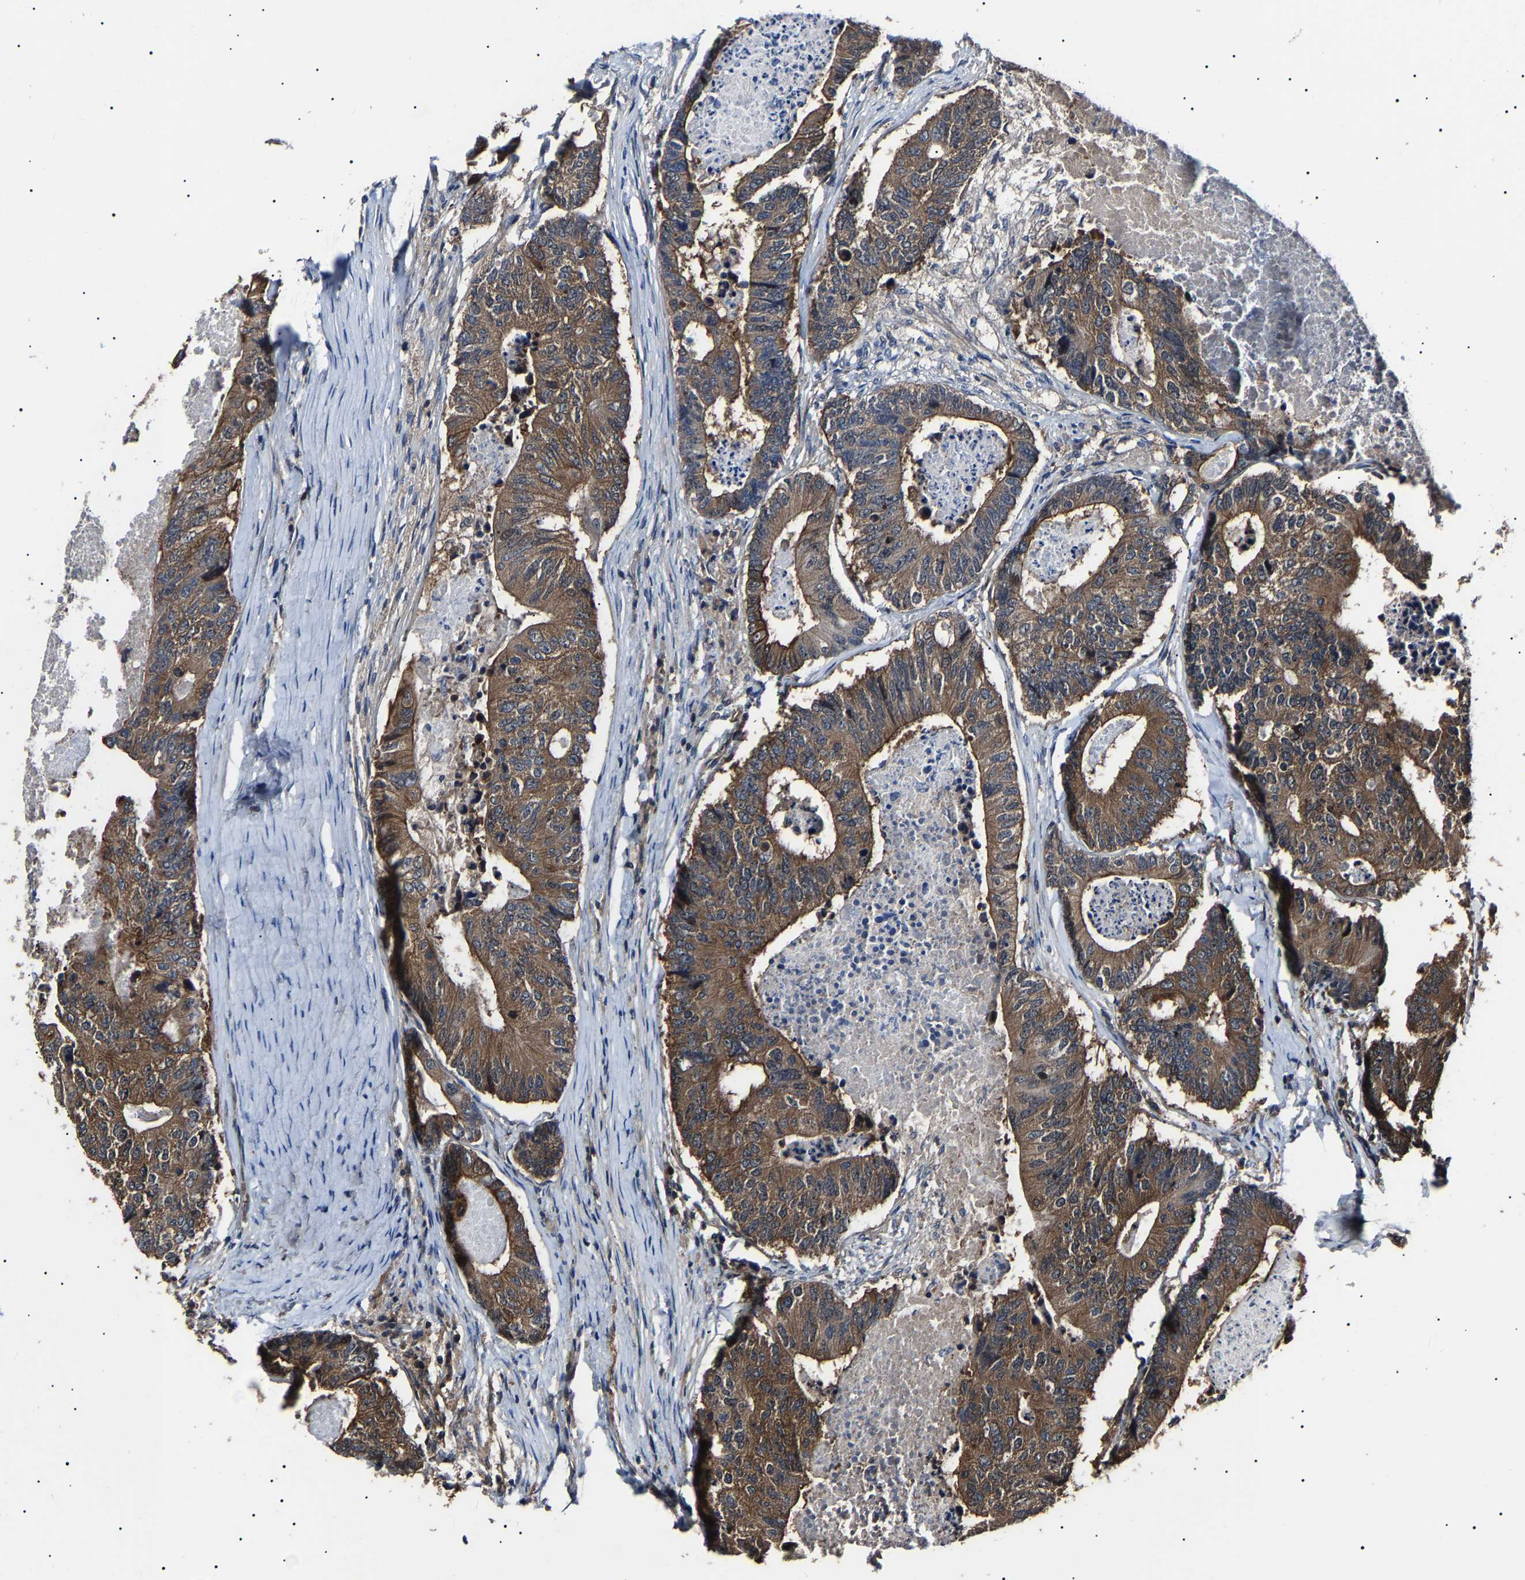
{"staining": {"intensity": "moderate", "quantity": ">75%", "location": "cytoplasmic/membranous"}, "tissue": "colorectal cancer", "cell_type": "Tumor cells", "image_type": "cancer", "snomed": [{"axis": "morphology", "description": "Adenocarcinoma, NOS"}, {"axis": "topography", "description": "Colon"}], "caption": "Tumor cells reveal medium levels of moderate cytoplasmic/membranous positivity in about >75% of cells in colorectal cancer. (DAB (3,3'-diaminobenzidine) = brown stain, brightfield microscopy at high magnification).", "gene": "CCT8", "patient": {"sex": "female", "age": 67}}